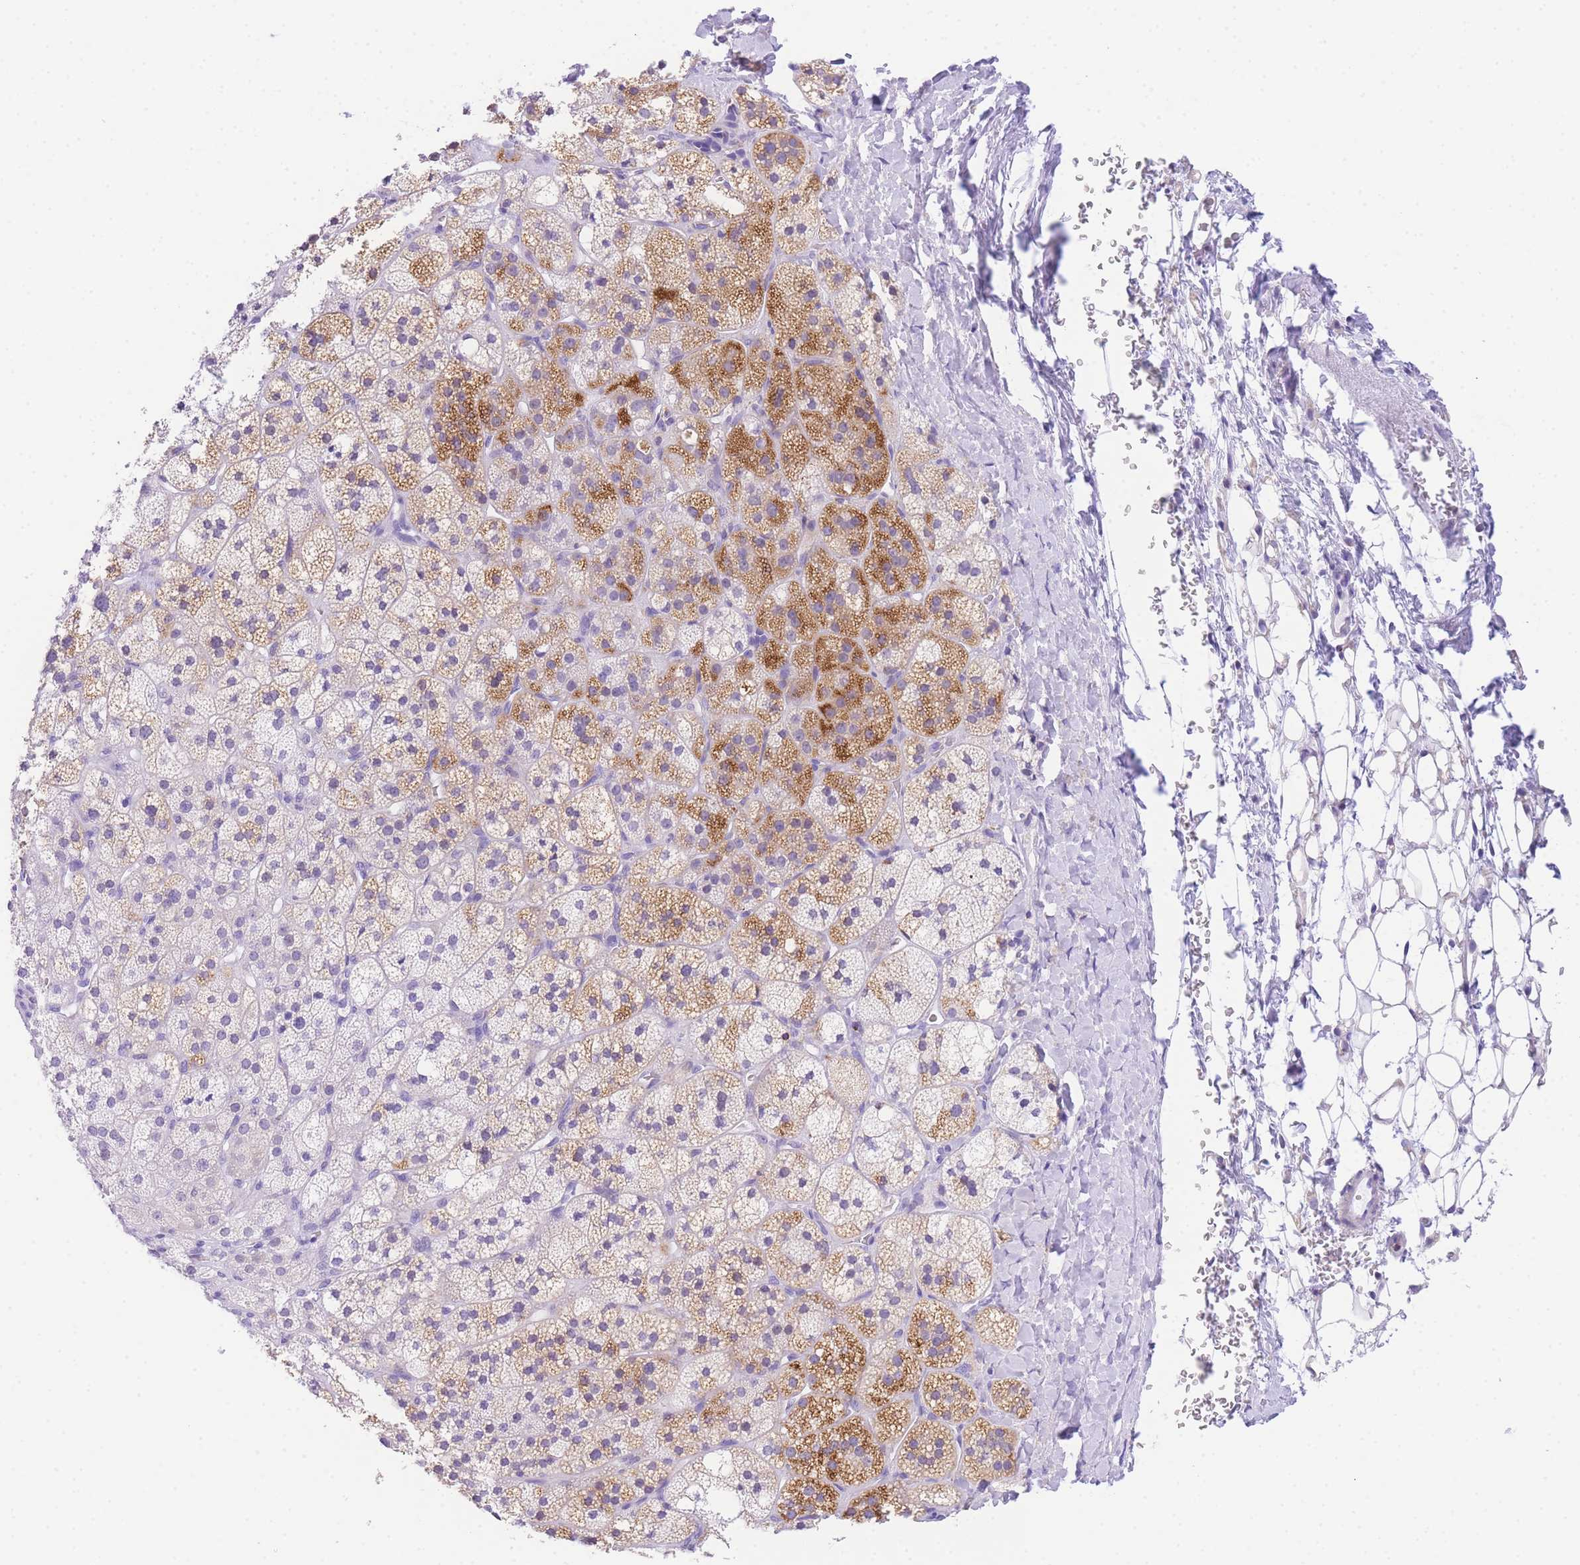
{"staining": {"intensity": "moderate", "quantity": "<25%", "location": "cytoplasmic/membranous"}, "tissue": "adrenal gland", "cell_type": "Glandular cells", "image_type": "normal", "snomed": [{"axis": "morphology", "description": "Normal tissue, NOS"}, {"axis": "topography", "description": "Adrenal gland"}], "caption": "Glandular cells exhibit low levels of moderate cytoplasmic/membranous expression in approximately <25% of cells in normal human adrenal gland.", "gene": "NKD2", "patient": {"sex": "male", "age": 61}}